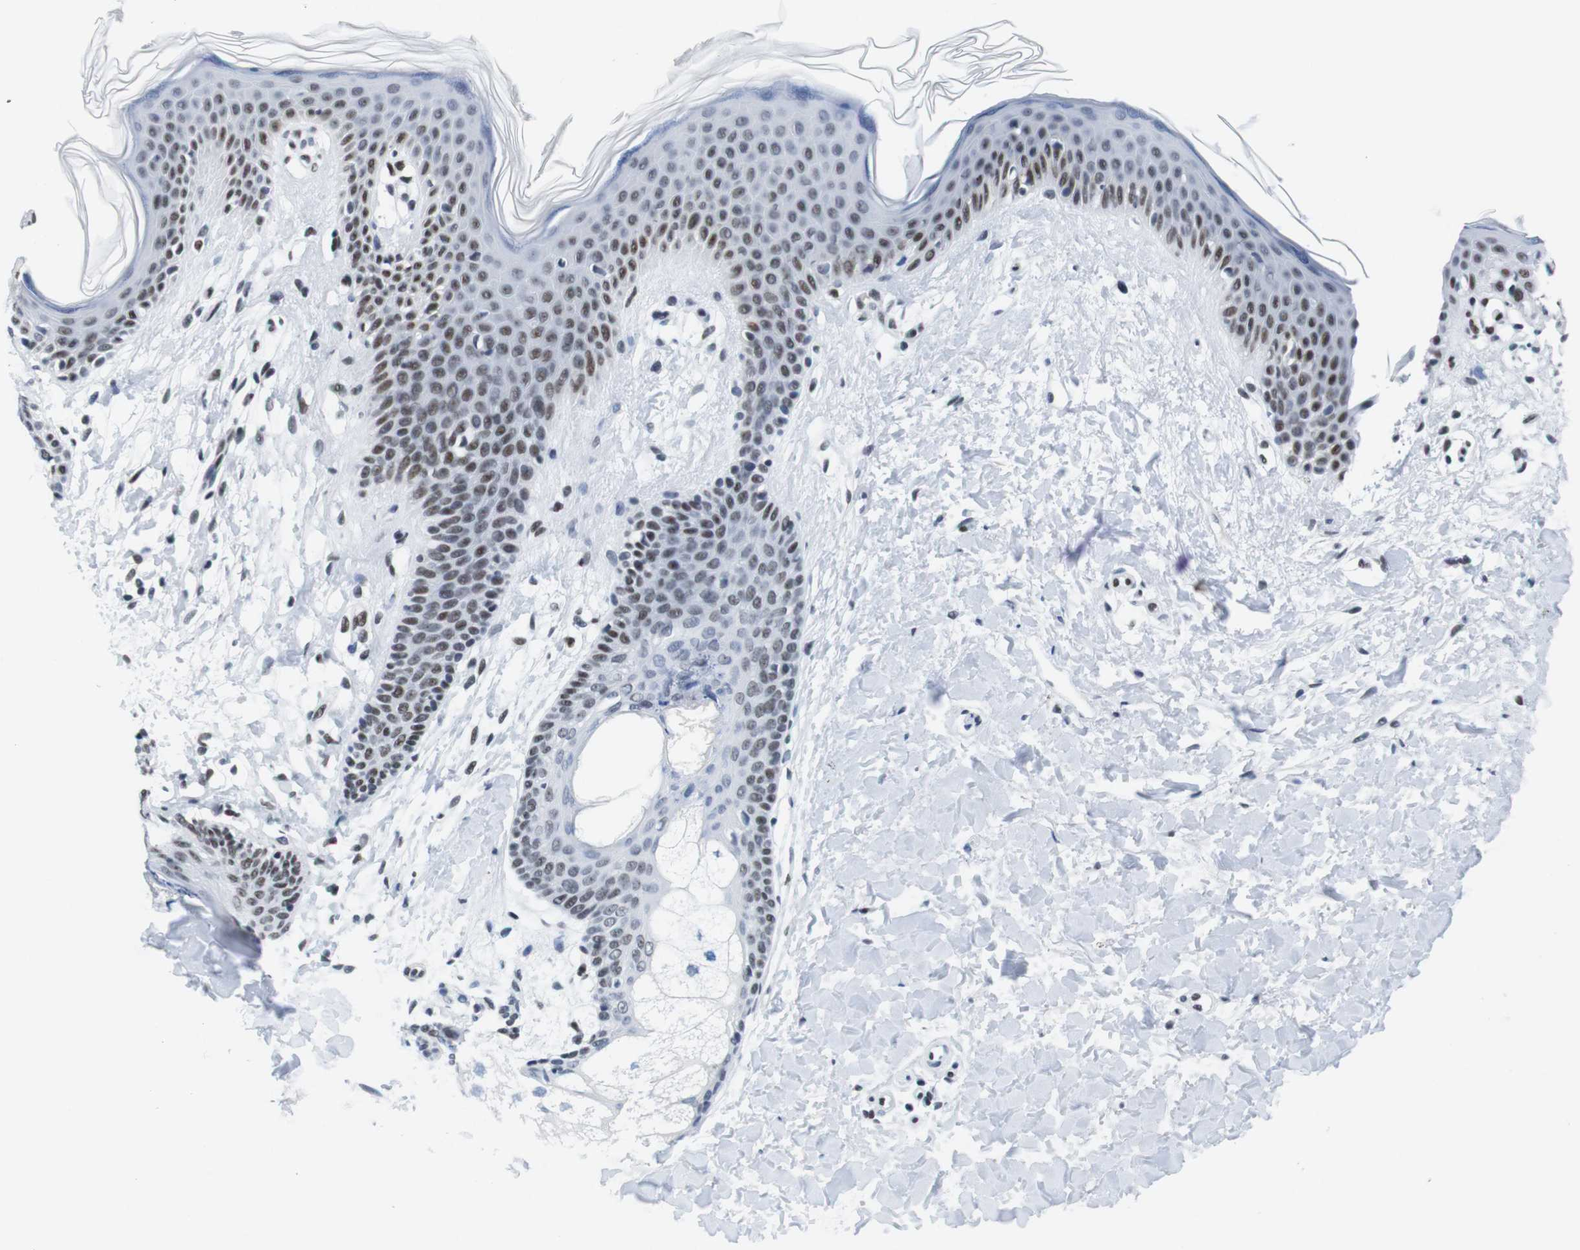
{"staining": {"intensity": "negative", "quantity": "none", "location": "none"}, "tissue": "skin", "cell_type": "Fibroblasts", "image_type": "normal", "snomed": [{"axis": "morphology", "description": "Normal tissue, NOS"}, {"axis": "topography", "description": "Skin"}], "caption": "Benign skin was stained to show a protein in brown. There is no significant positivity in fibroblasts.", "gene": "IFI16", "patient": {"sex": "female", "age": 56}}